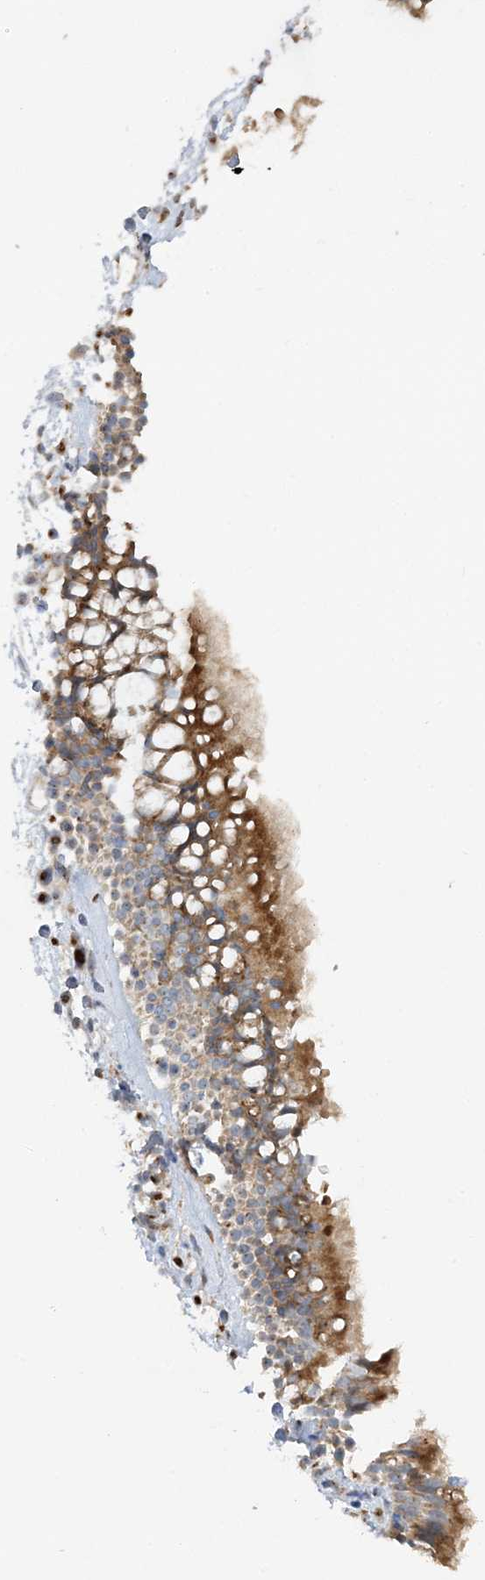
{"staining": {"intensity": "moderate", "quantity": "25%-75%", "location": "cytoplasmic/membranous"}, "tissue": "nasopharynx", "cell_type": "Respiratory epithelial cells", "image_type": "normal", "snomed": [{"axis": "morphology", "description": "Normal tissue, NOS"}, {"axis": "morphology", "description": "Inflammation, NOS"}, {"axis": "morphology", "description": "Malignant melanoma, Metastatic site"}, {"axis": "topography", "description": "Nasopharynx"}], "caption": "Respiratory epithelial cells display medium levels of moderate cytoplasmic/membranous staining in about 25%-75% of cells in normal nasopharynx.", "gene": "MMADHC", "patient": {"sex": "male", "age": 70}}